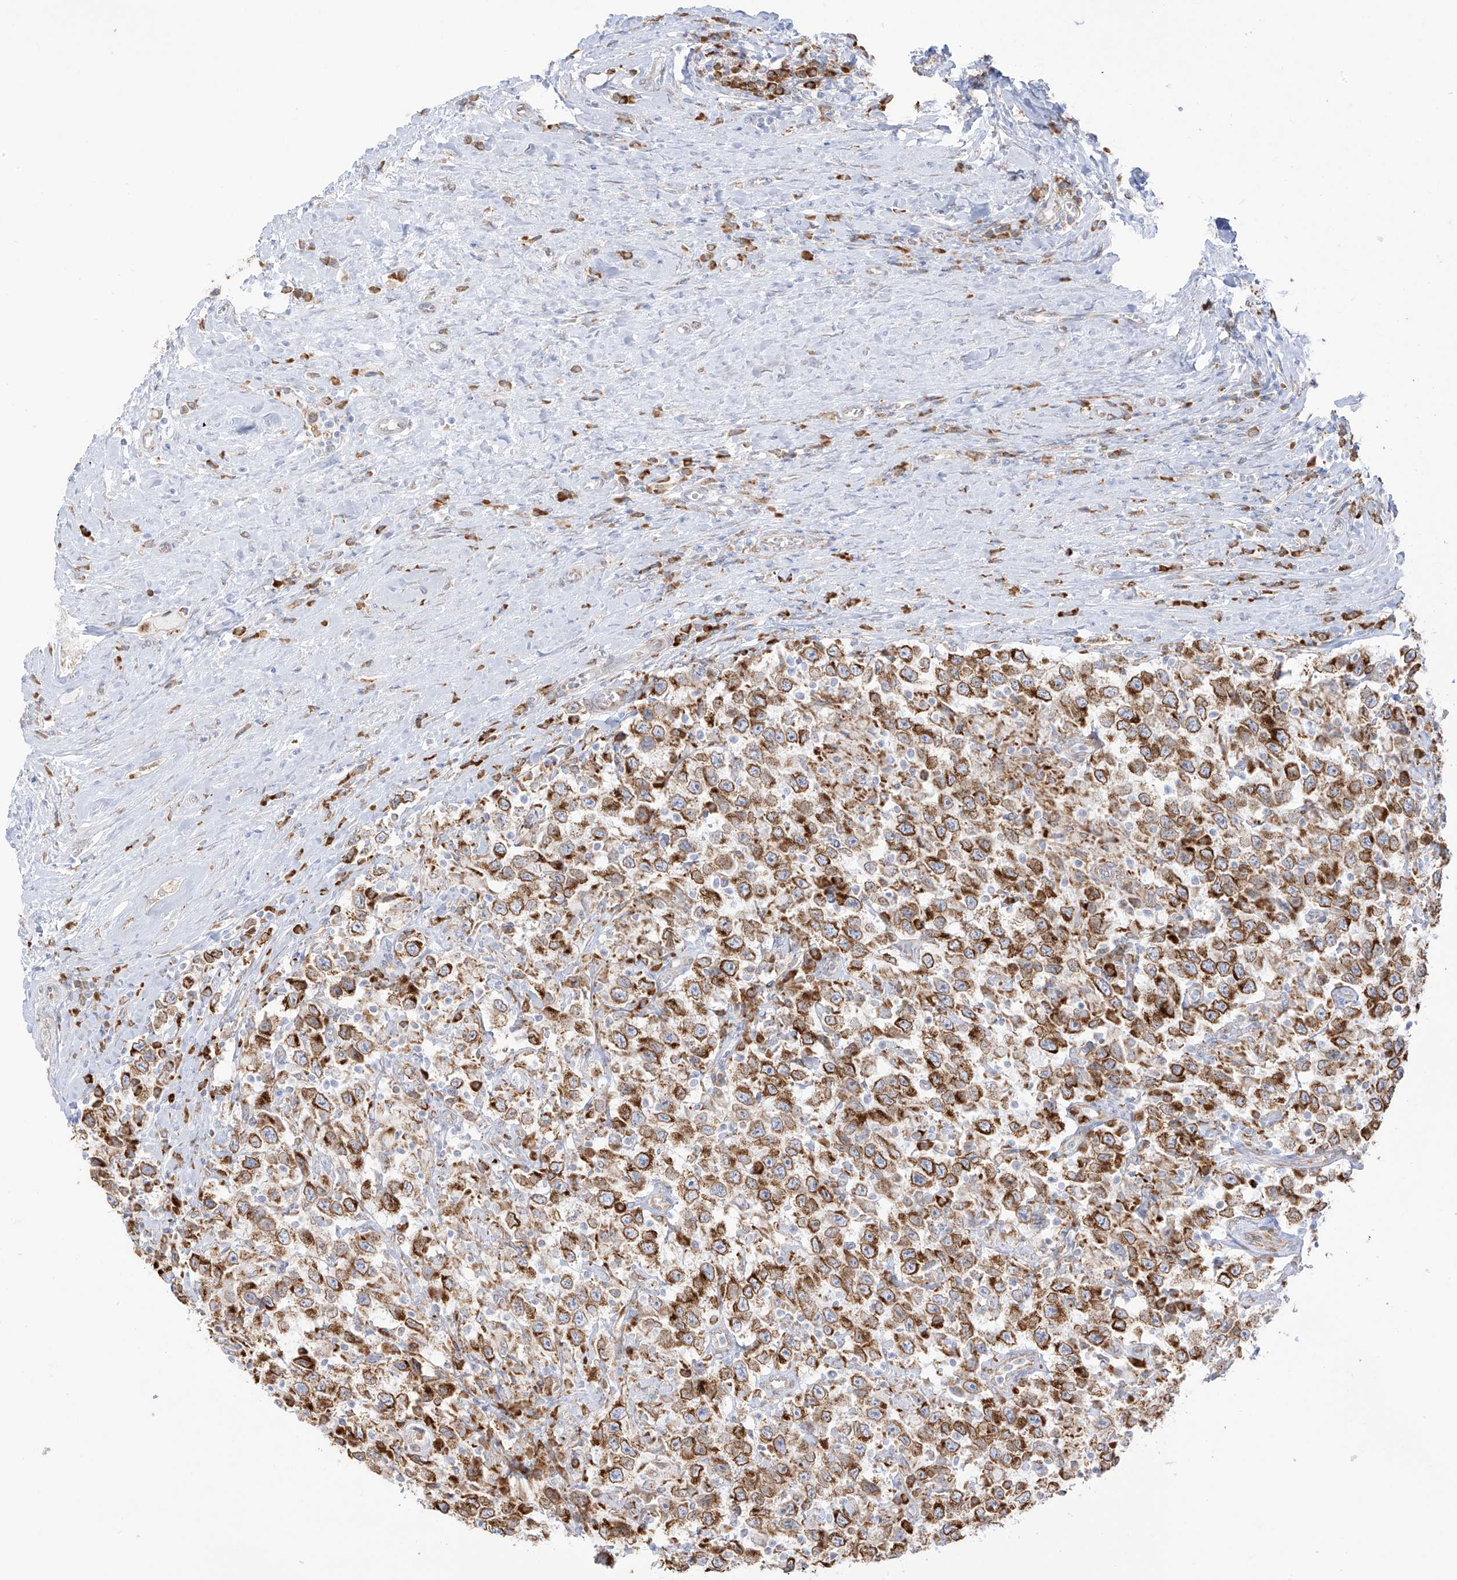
{"staining": {"intensity": "moderate", "quantity": ">75%", "location": "cytoplasmic/membranous"}, "tissue": "testis cancer", "cell_type": "Tumor cells", "image_type": "cancer", "snomed": [{"axis": "morphology", "description": "Seminoma, NOS"}, {"axis": "topography", "description": "Testis"}], "caption": "Protein staining of testis cancer tissue reveals moderate cytoplasmic/membranous expression in approximately >75% of tumor cells. The protein is shown in brown color, while the nuclei are stained blue.", "gene": "LRRC59", "patient": {"sex": "male", "age": 41}}